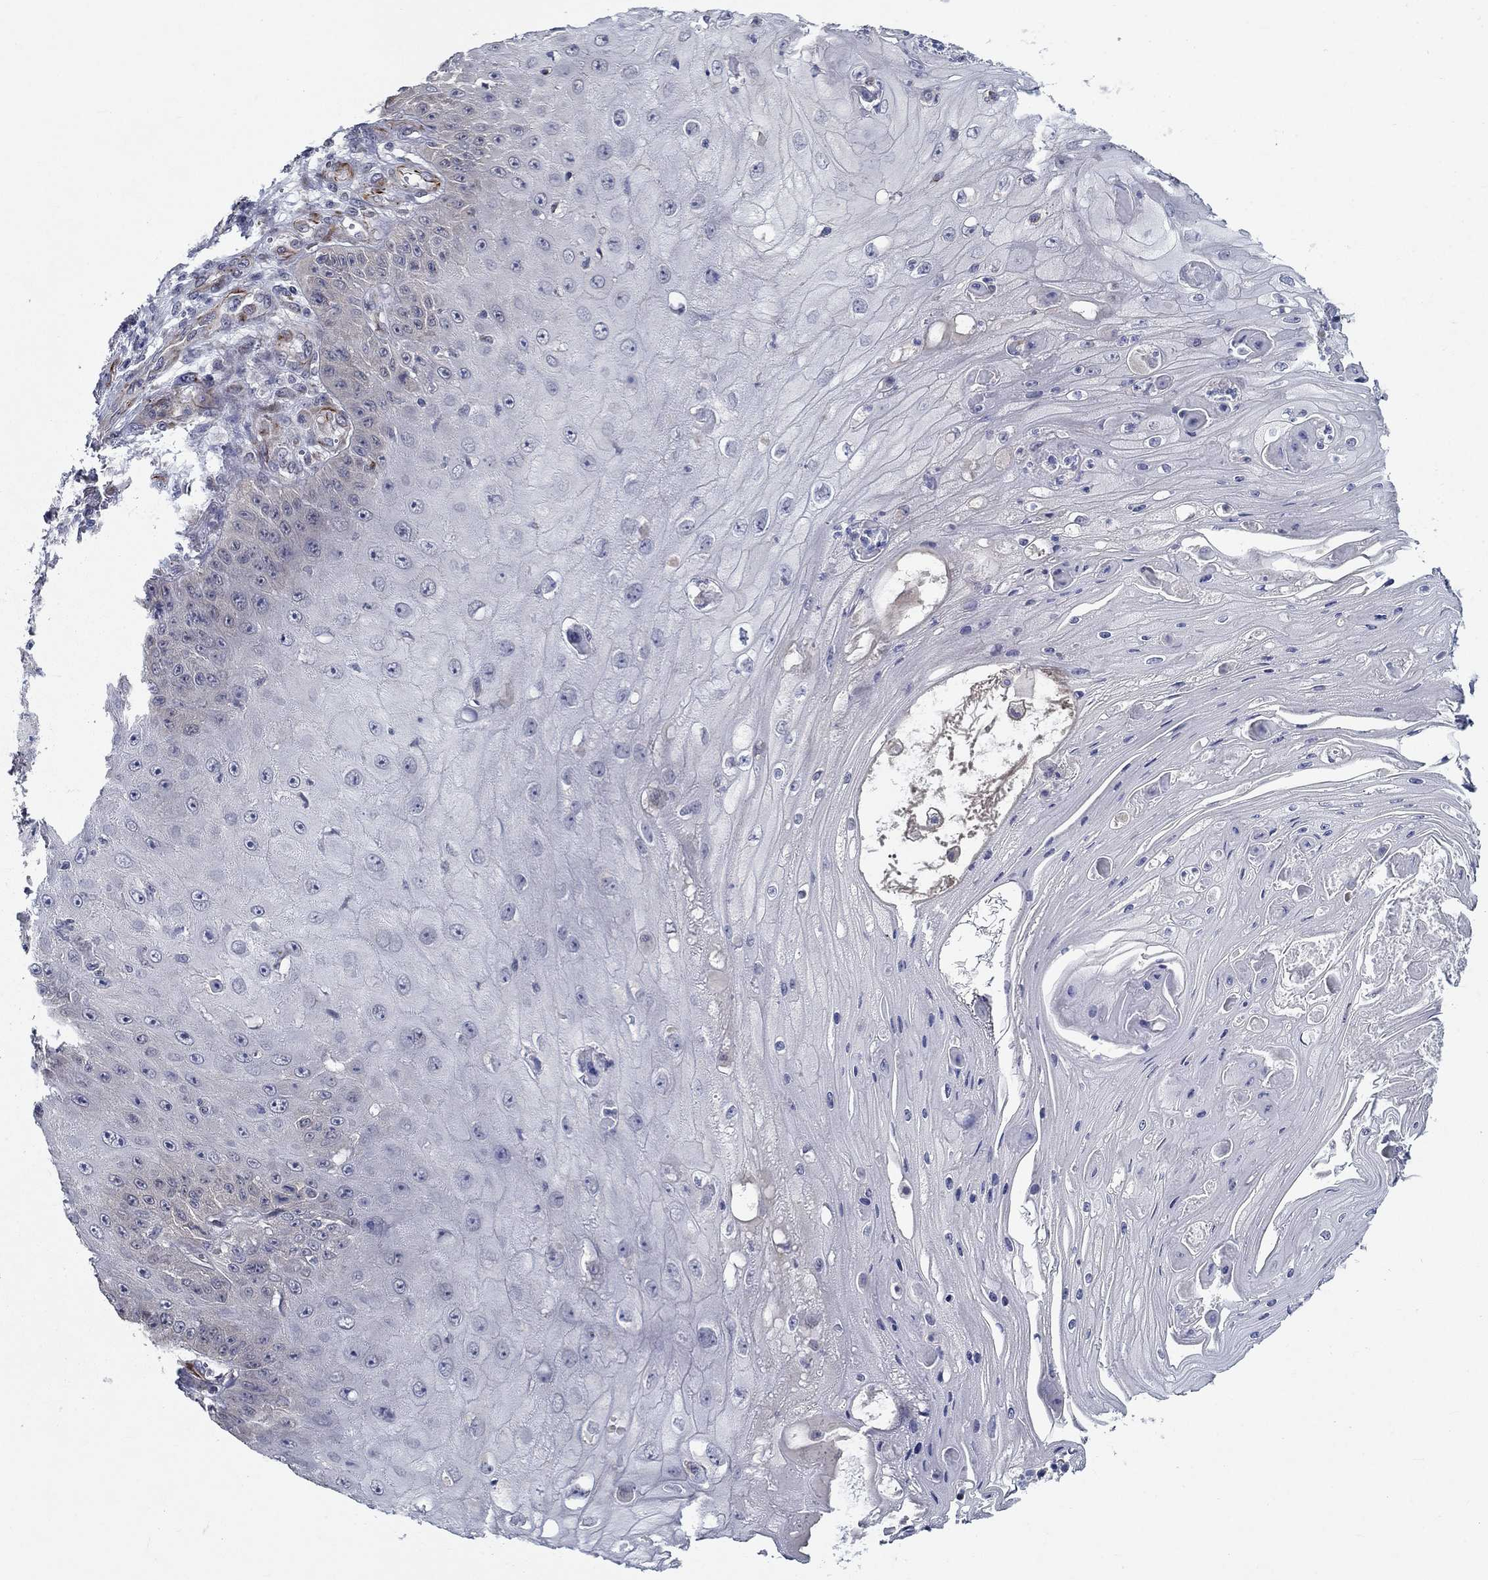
{"staining": {"intensity": "negative", "quantity": "none", "location": "none"}, "tissue": "skin cancer", "cell_type": "Tumor cells", "image_type": "cancer", "snomed": [{"axis": "morphology", "description": "Squamous cell carcinoma, NOS"}, {"axis": "topography", "description": "Skin"}], "caption": "IHC histopathology image of neoplastic tissue: human squamous cell carcinoma (skin) stained with DAB (3,3'-diaminobenzidine) exhibits no significant protein expression in tumor cells.", "gene": "LACTB2", "patient": {"sex": "male", "age": 70}}